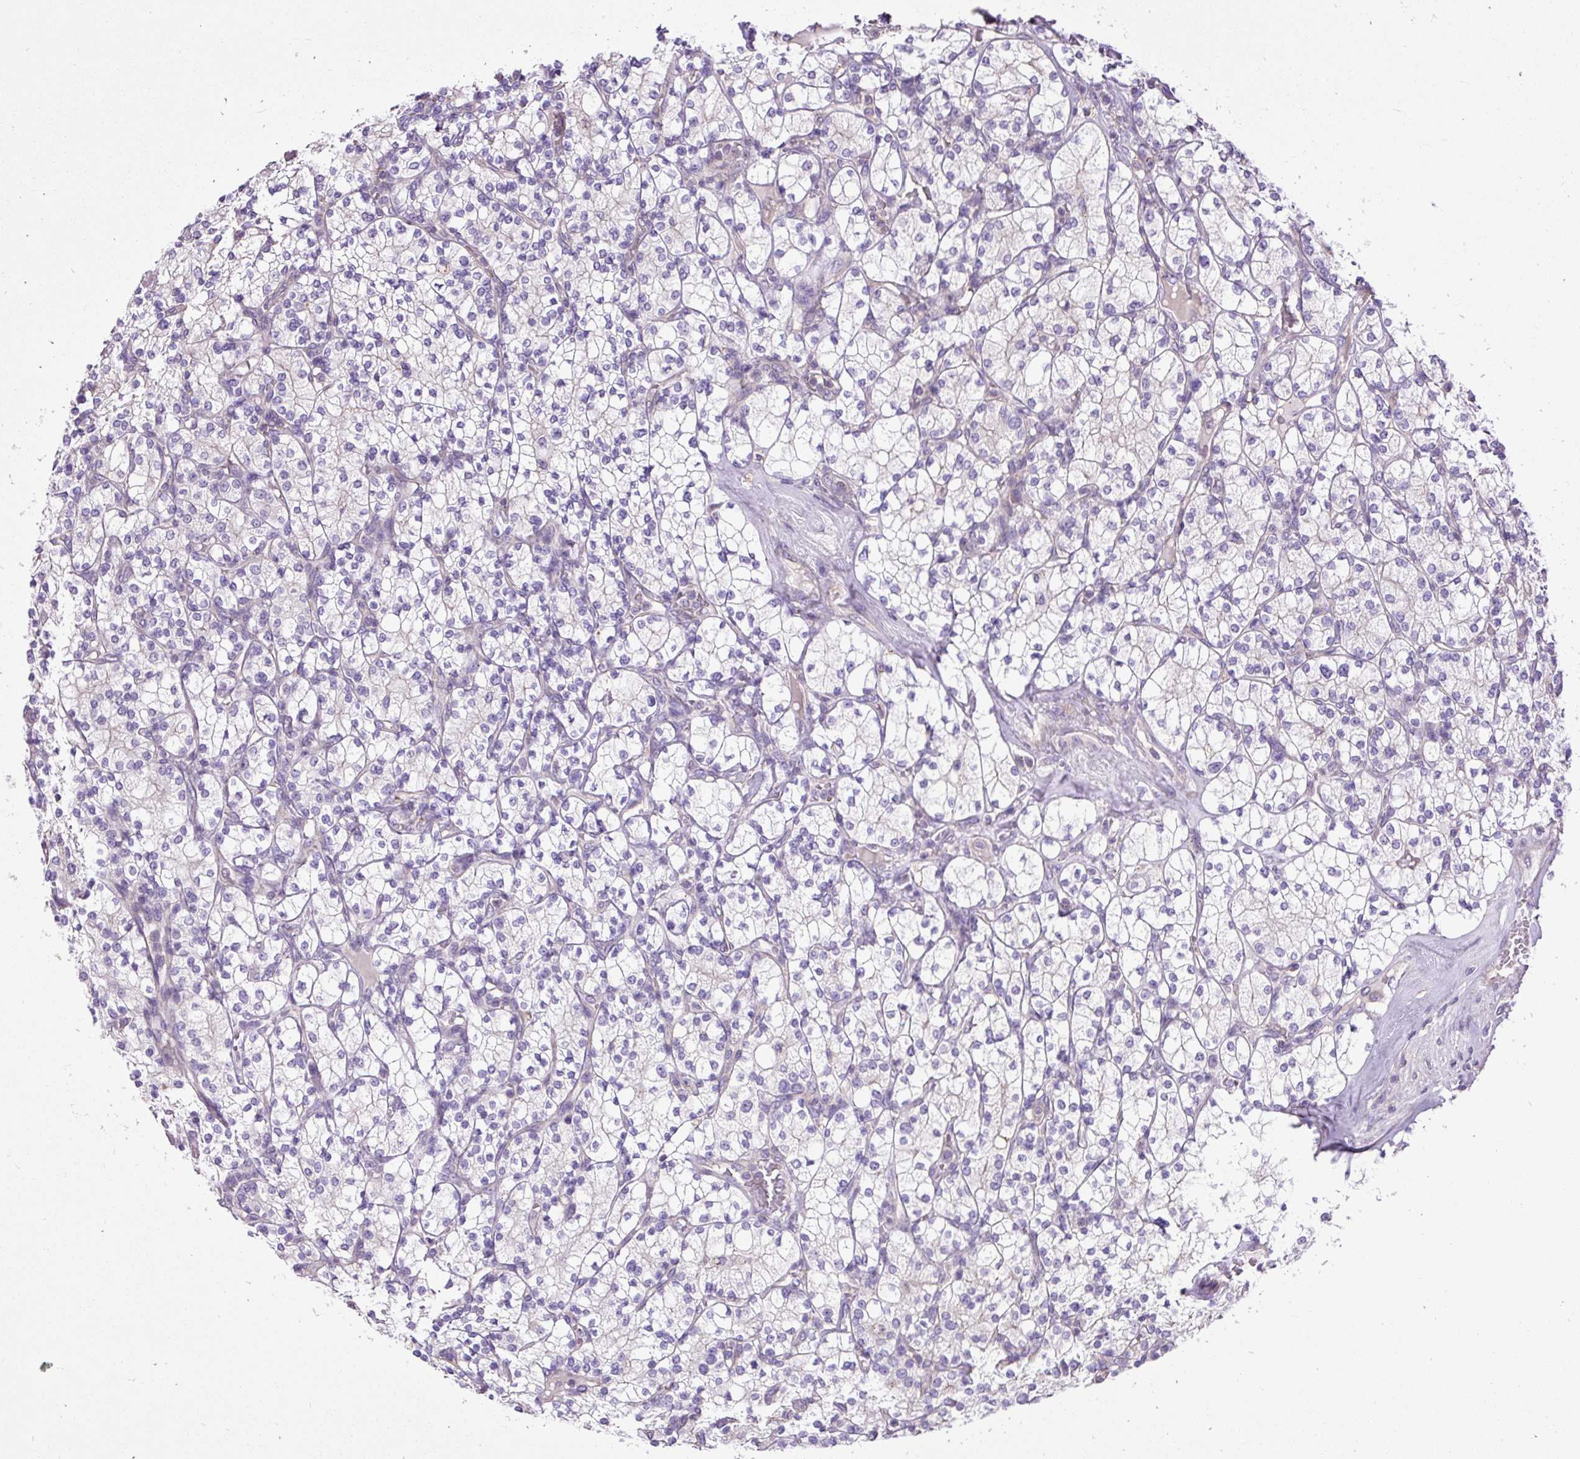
{"staining": {"intensity": "negative", "quantity": "none", "location": "none"}, "tissue": "renal cancer", "cell_type": "Tumor cells", "image_type": "cancer", "snomed": [{"axis": "morphology", "description": "Adenocarcinoma, NOS"}, {"axis": "topography", "description": "Kidney"}], "caption": "A micrograph of renal cancer stained for a protein displays no brown staining in tumor cells.", "gene": "CFAP47", "patient": {"sex": "male", "age": 77}}